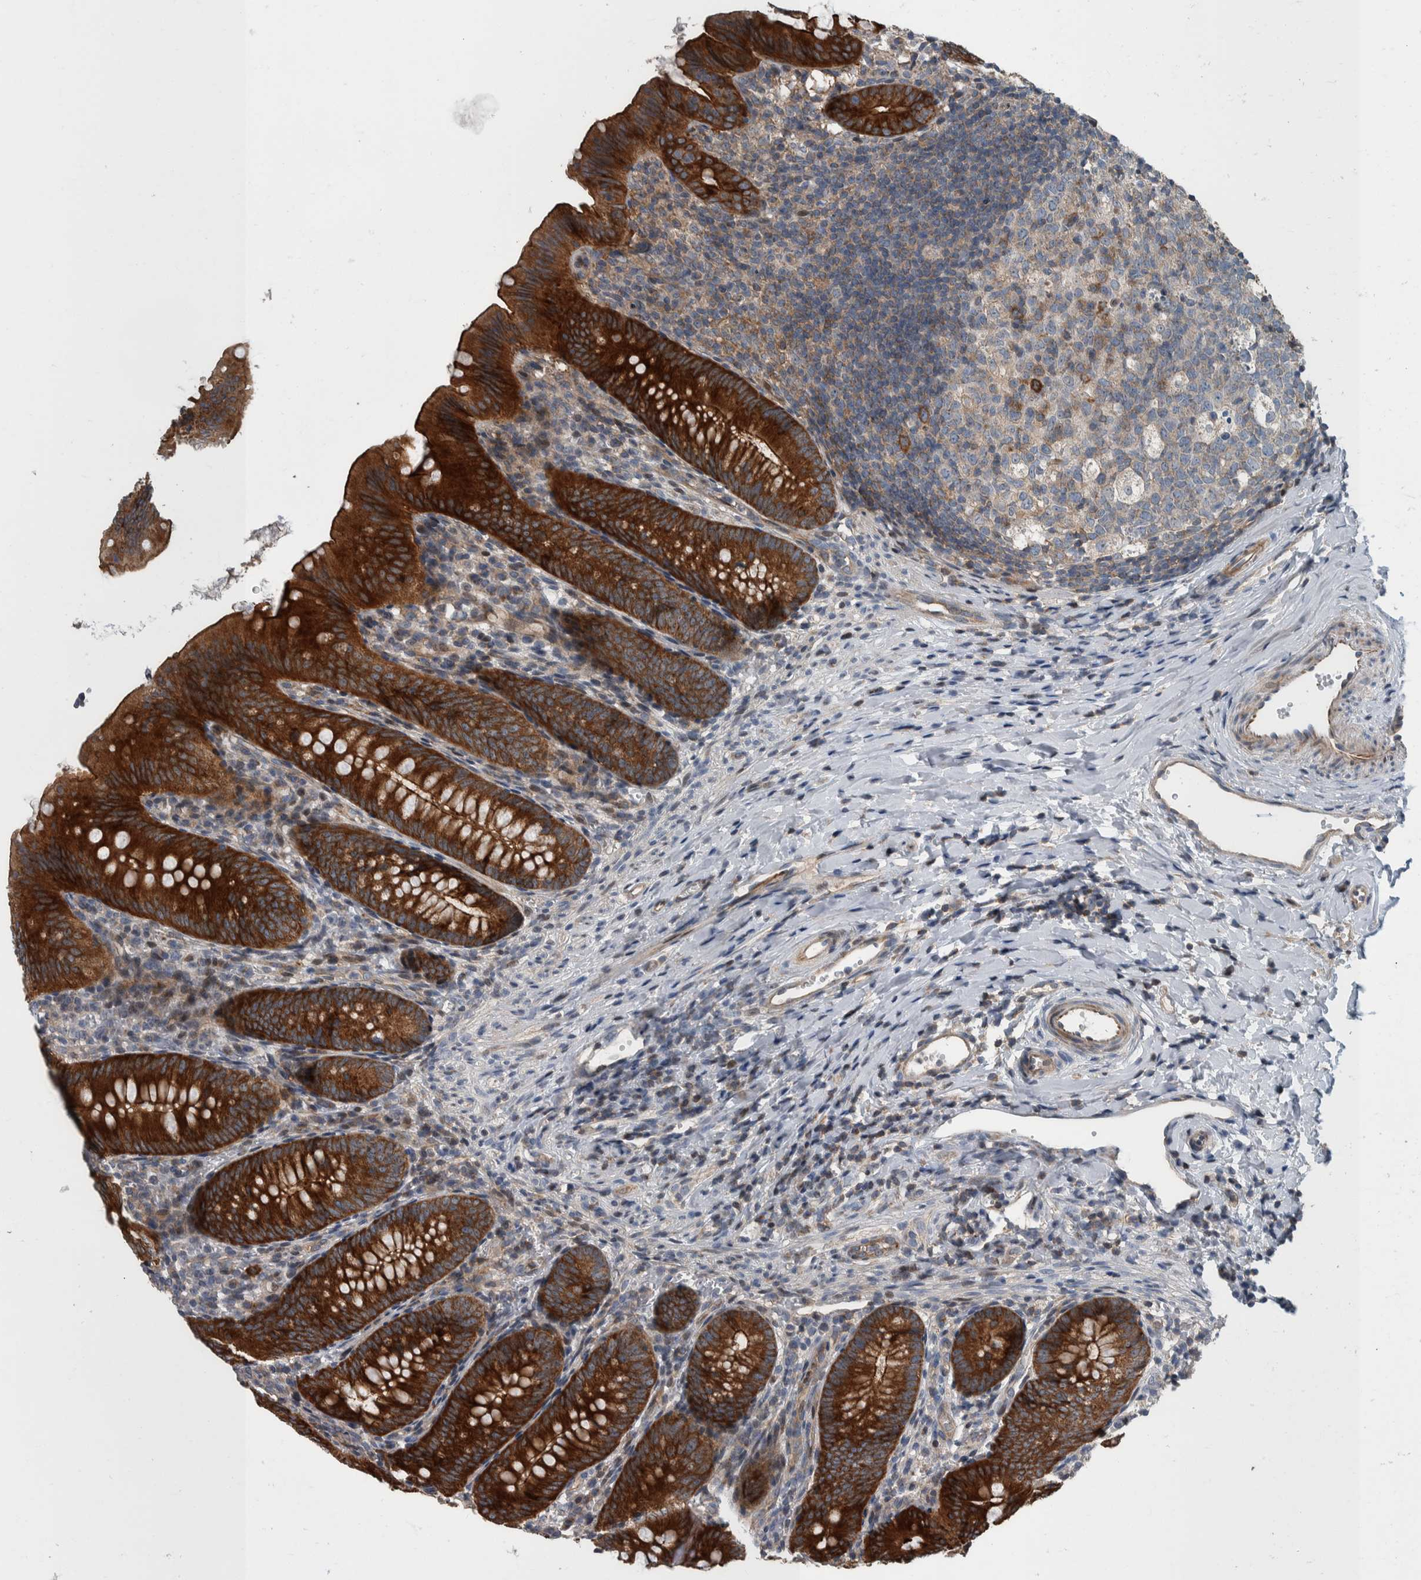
{"staining": {"intensity": "strong", "quantity": ">75%", "location": "cytoplasmic/membranous"}, "tissue": "appendix", "cell_type": "Glandular cells", "image_type": "normal", "snomed": [{"axis": "morphology", "description": "Normal tissue, NOS"}, {"axis": "topography", "description": "Appendix"}], "caption": "Immunohistochemistry (IHC) photomicrograph of unremarkable human appendix stained for a protein (brown), which demonstrates high levels of strong cytoplasmic/membranous expression in approximately >75% of glandular cells.", "gene": "BAIAP2L1", "patient": {"sex": "male", "age": 1}}